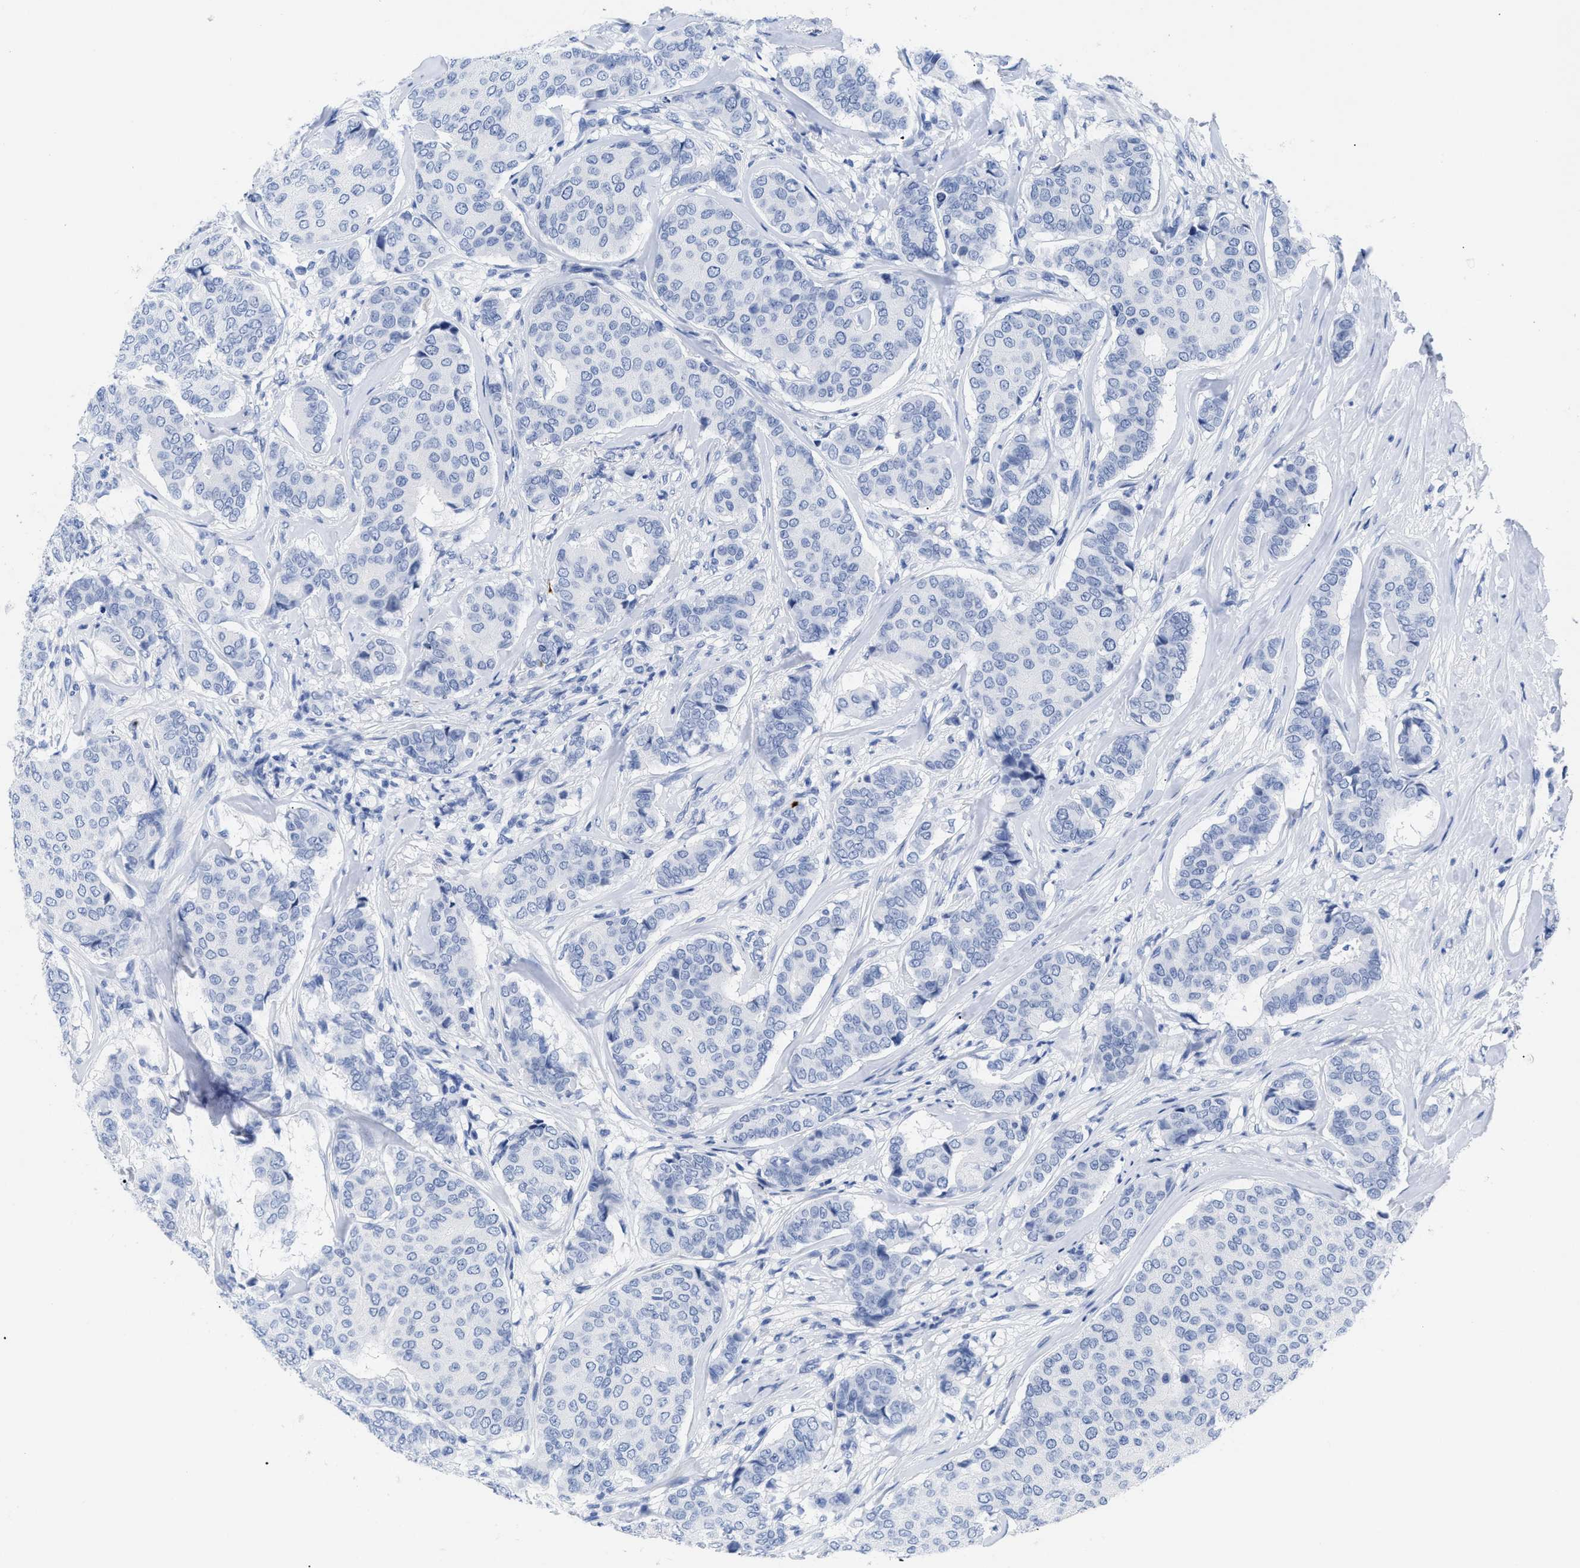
{"staining": {"intensity": "negative", "quantity": "none", "location": "none"}, "tissue": "breast cancer", "cell_type": "Tumor cells", "image_type": "cancer", "snomed": [{"axis": "morphology", "description": "Duct carcinoma"}, {"axis": "topography", "description": "Breast"}], "caption": "Immunohistochemical staining of human breast cancer (infiltrating ductal carcinoma) shows no significant staining in tumor cells.", "gene": "DUSP26", "patient": {"sex": "female", "age": 75}}